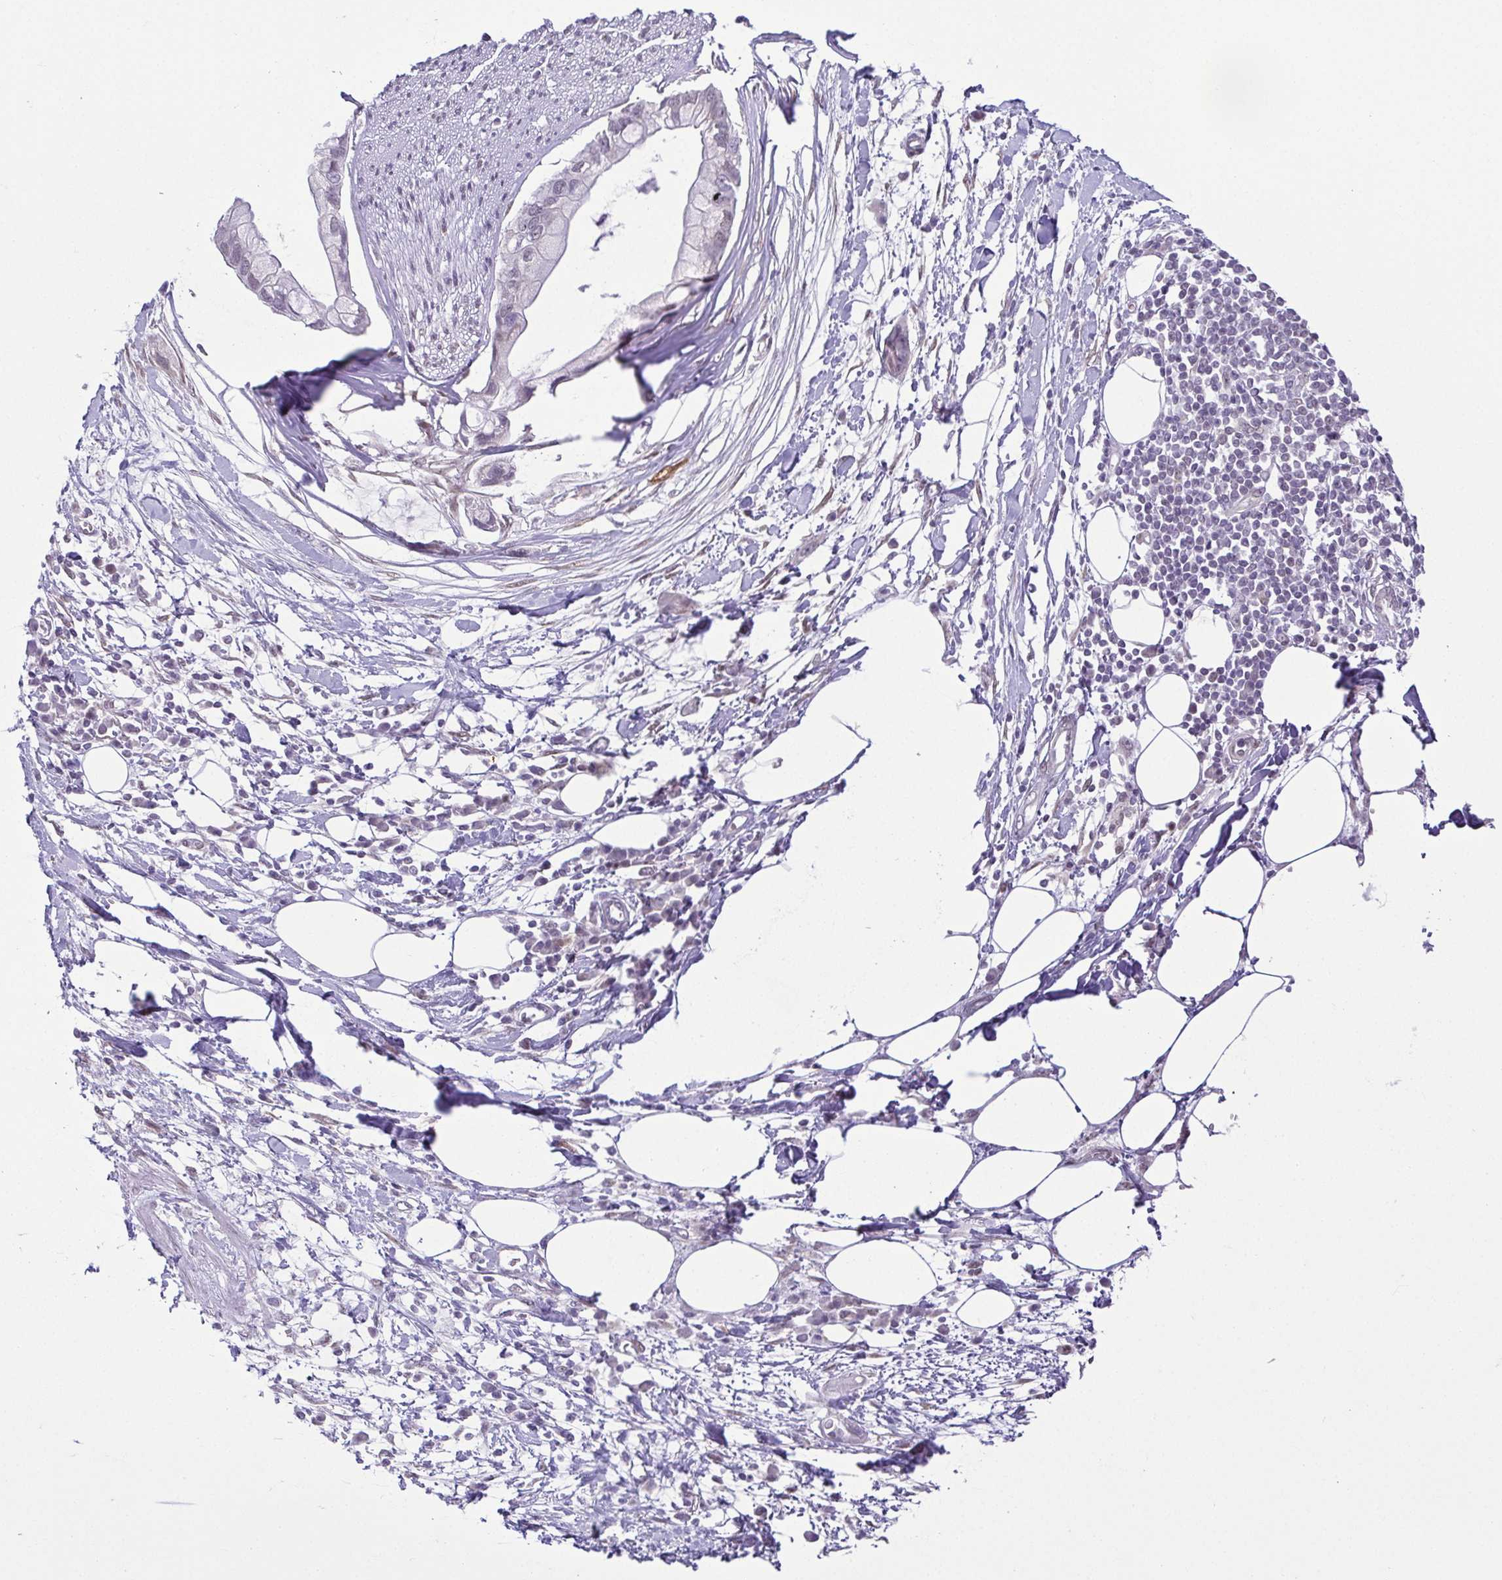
{"staining": {"intensity": "negative", "quantity": "none", "location": "none"}, "tissue": "pancreatic cancer", "cell_type": "Tumor cells", "image_type": "cancer", "snomed": [{"axis": "morphology", "description": "Adenocarcinoma, NOS"}, {"axis": "topography", "description": "Pancreas"}], "caption": "Tumor cells are negative for protein expression in human pancreatic adenocarcinoma.", "gene": "RBM3", "patient": {"sex": "female", "age": 73}}